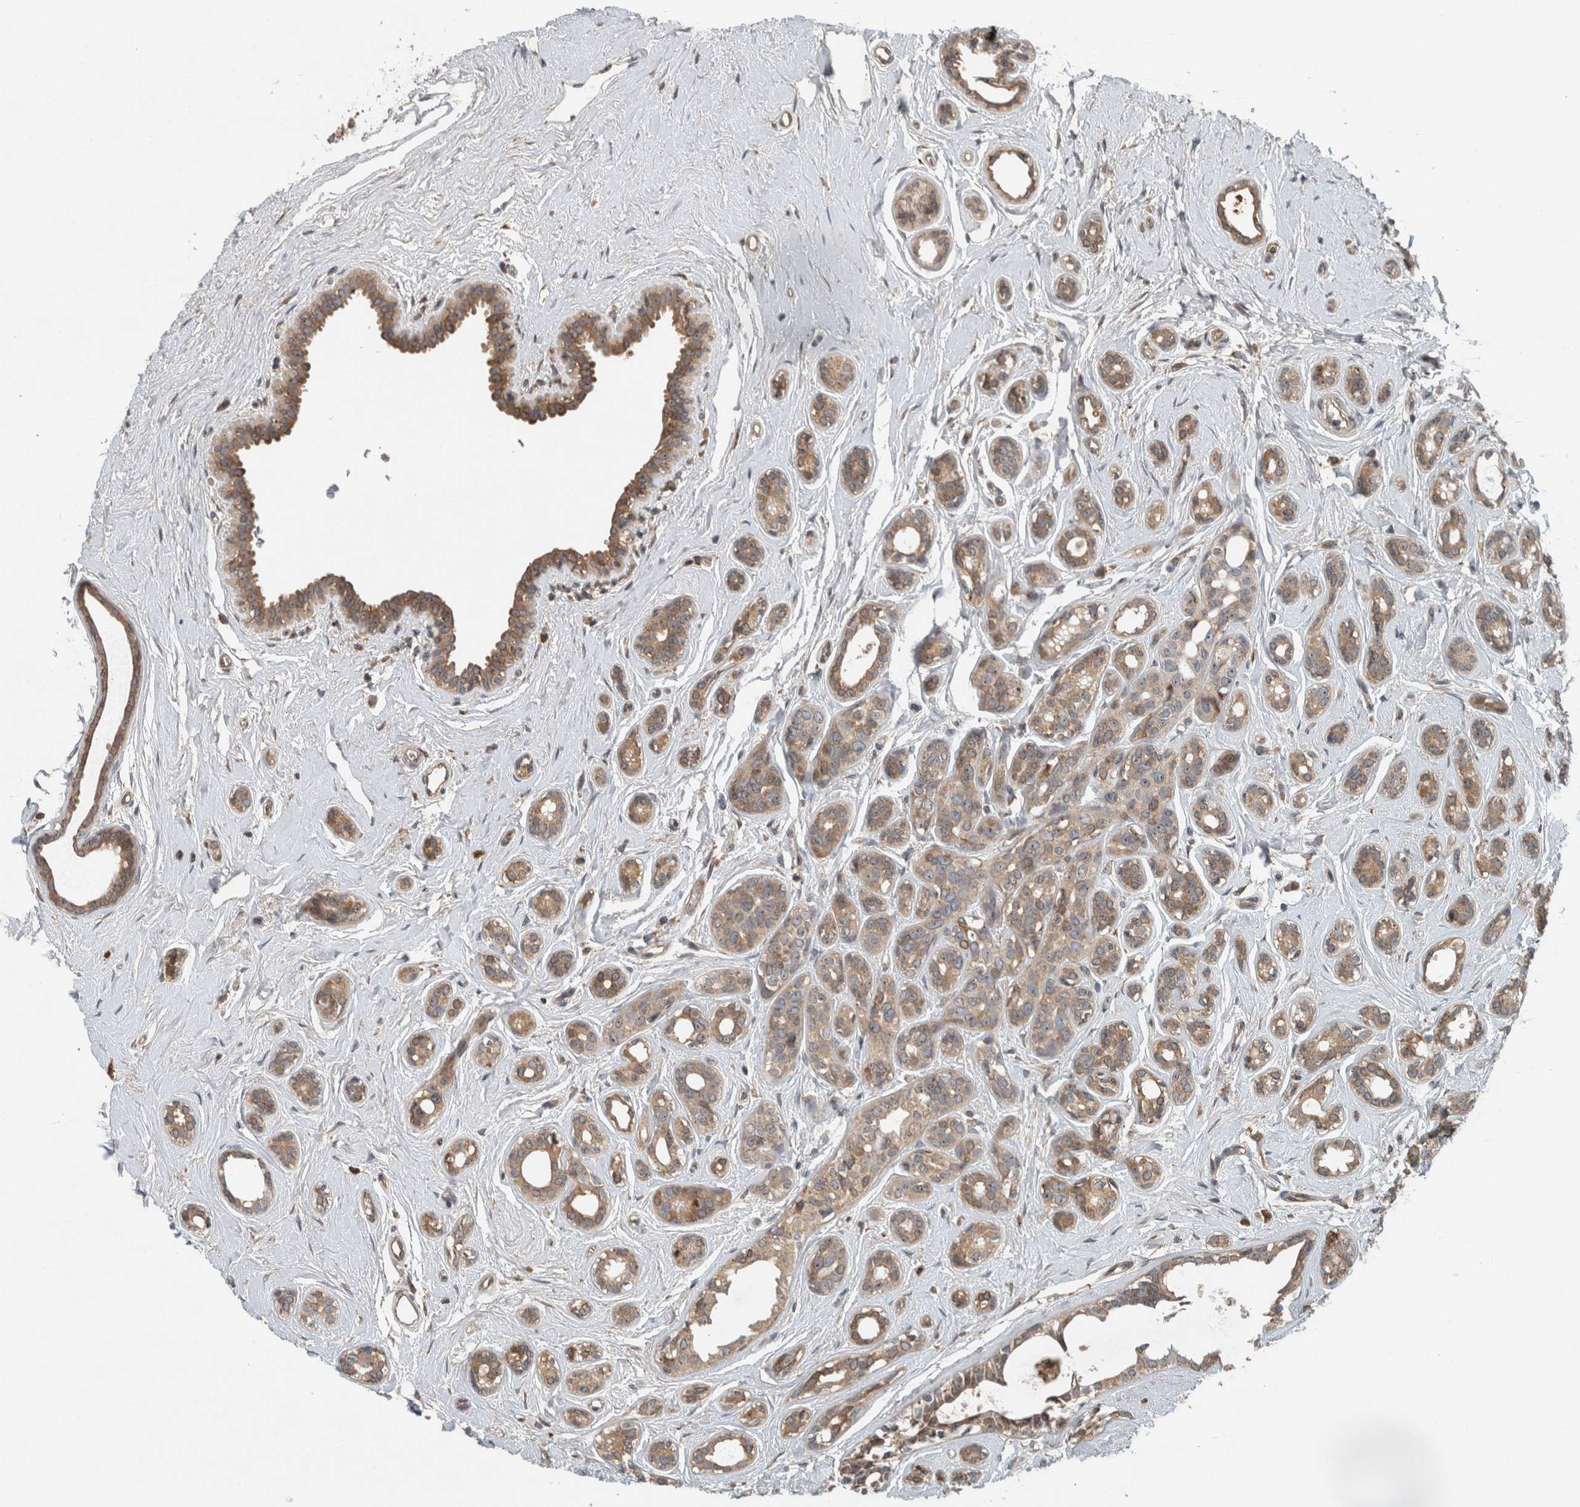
{"staining": {"intensity": "moderate", "quantity": ">75%", "location": "cytoplasmic/membranous"}, "tissue": "breast cancer", "cell_type": "Tumor cells", "image_type": "cancer", "snomed": [{"axis": "morphology", "description": "Duct carcinoma"}, {"axis": "topography", "description": "Breast"}], "caption": "Infiltrating ductal carcinoma (breast) tissue demonstrates moderate cytoplasmic/membranous expression in approximately >75% of tumor cells, visualized by immunohistochemistry. (DAB = brown stain, brightfield microscopy at high magnification).", "gene": "GPR137B", "patient": {"sex": "female", "age": 55}}